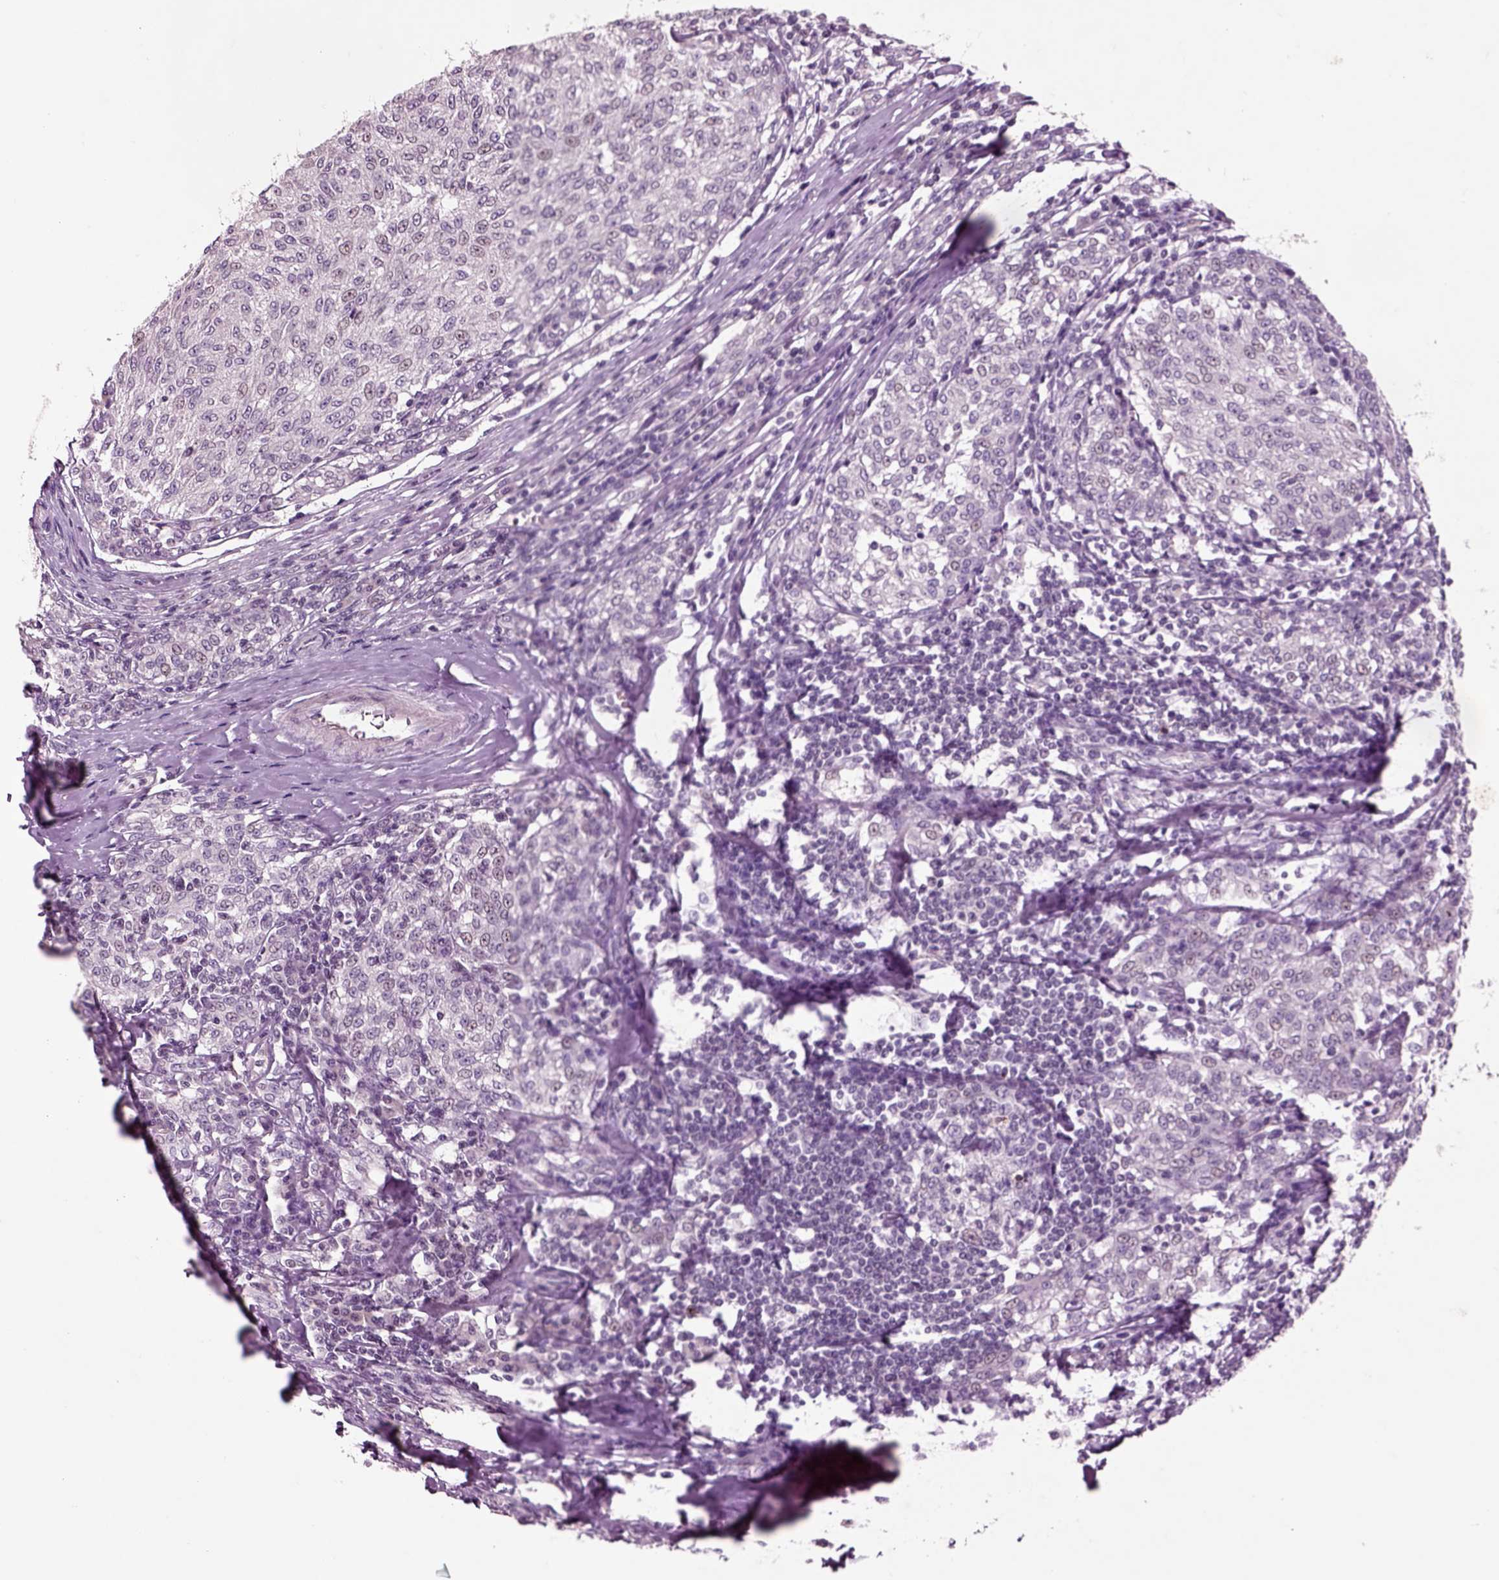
{"staining": {"intensity": "negative", "quantity": "none", "location": "none"}, "tissue": "melanoma", "cell_type": "Tumor cells", "image_type": "cancer", "snomed": [{"axis": "morphology", "description": "Malignant melanoma, NOS"}, {"axis": "topography", "description": "Skin"}], "caption": "IHC micrograph of neoplastic tissue: human malignant melanoma stained with DAB (3,3'-diaminobenzidine) displays no significant protein positivity in tumor cells.", "gene": "CHGB", "patient": {"sex": "female", "age": 72}}